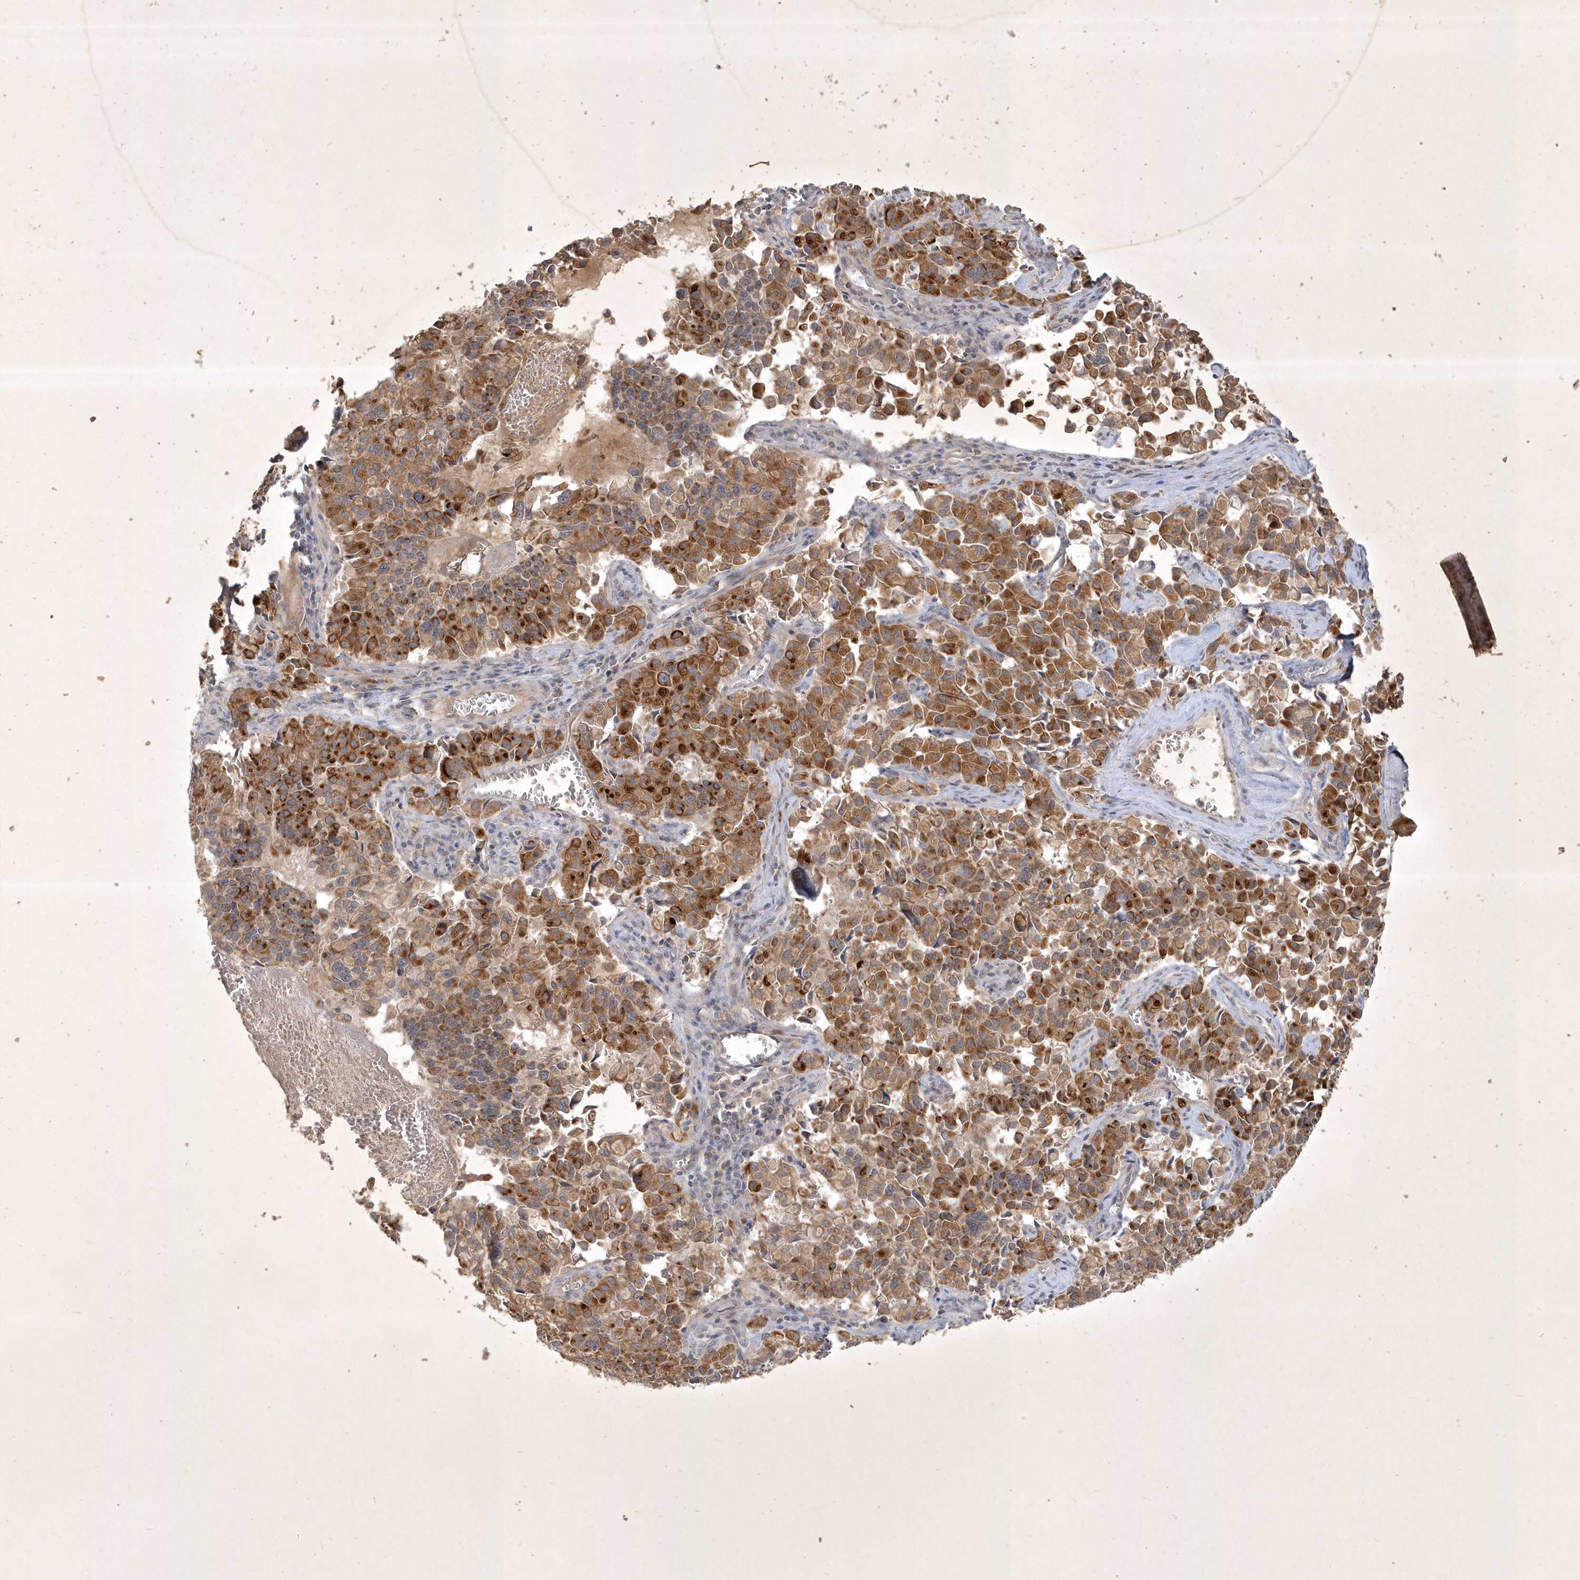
{"staining": {"intensity": "strong", "quantity": ">75%", "location": "cytoplasmic/membranous"}, "tissue": "pancreatic cancer", "cell_type": "Tumor cells", "image_type": "cancer", "snomed": [{"axis": "morphology", "description": "Adenocarcinoma, NOS"}, {"axis": "topography", "description": "Pancreas"}], "caption": "Strong cytoplasmic/membranous protein staining is present in about >75% of tumor cells in pancreatic adenocarcinoma. Nuclei are stained in blue.", "gene": "BOD1", "patient": {"sex": "male", "age": 65}}